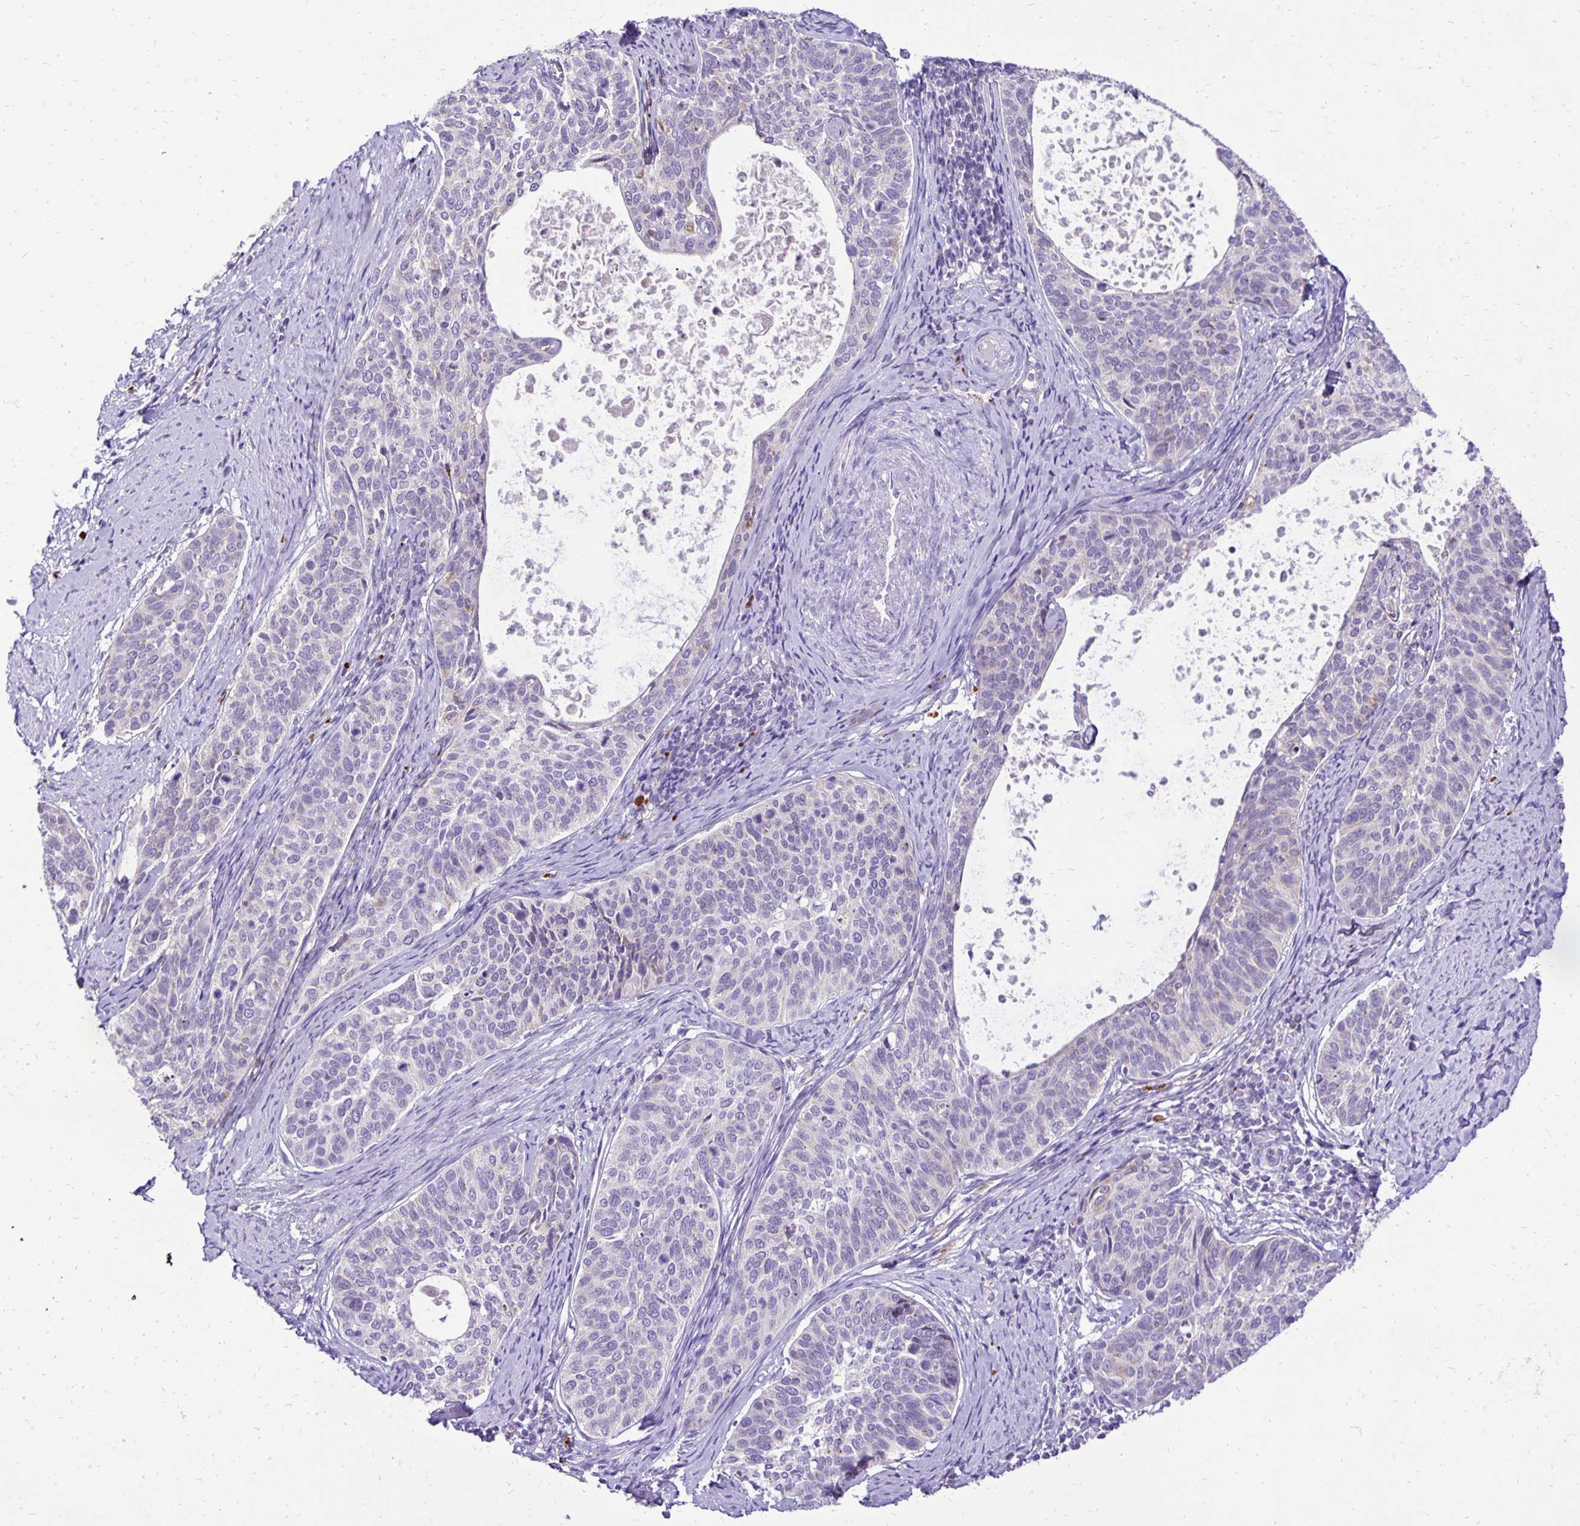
{"staining": {"intensity": "negative", "quantity": "none", "location": "none"}, "tissue": "cervical cancer", "cell_type": "Tumor cells", "image_type": "cancer", "snomed": [{"axis": "morphology", "description": "Squamous cell carcinoma, NOS"}, {"axis": "topography", "description": "Cervix"}], "caption": "Tumor cells are negative for brown protein staining in cervical squamous cell carcinoma.", "gene": "EIF5A", "patient": {"sex": "female", "age": 69}}